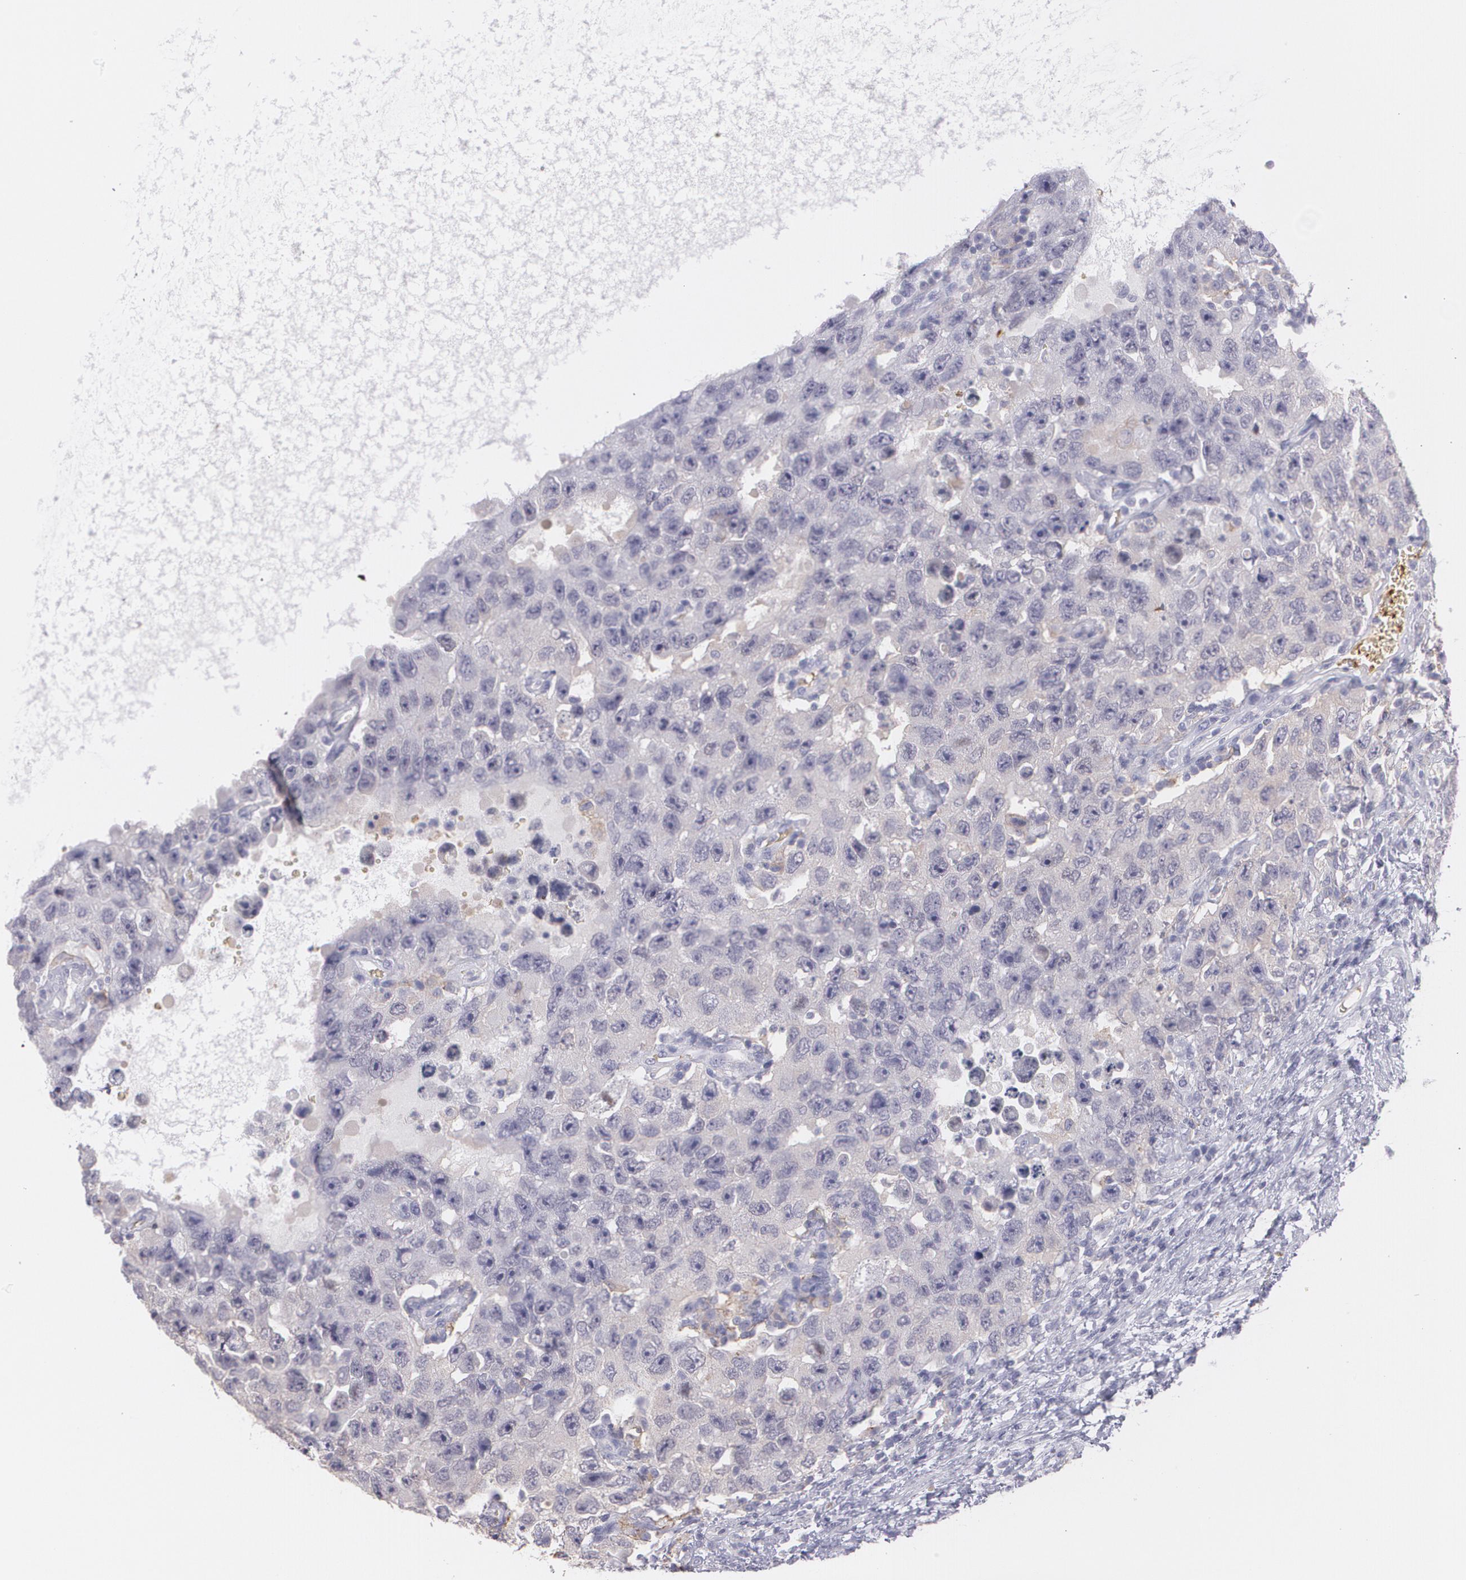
{"staining": {"intensity": "negative", "quantity": "none", "location": "none"}, "tissue": "testis cancer", "cell_type": "Tumor cells", "image_type": "cancer", "snomed": [{"axis": "morphology", "description": "Carcinoma, Embryonal, NOS"}, {"axis": "topography", "description": "Testis"}], "caption": "Protein analysis of embryonal carcinoma (testis) exhibits no significant positivity in tumor cells.", "gene": "ACE", "patient": {"sex": "male", "age": 26}}